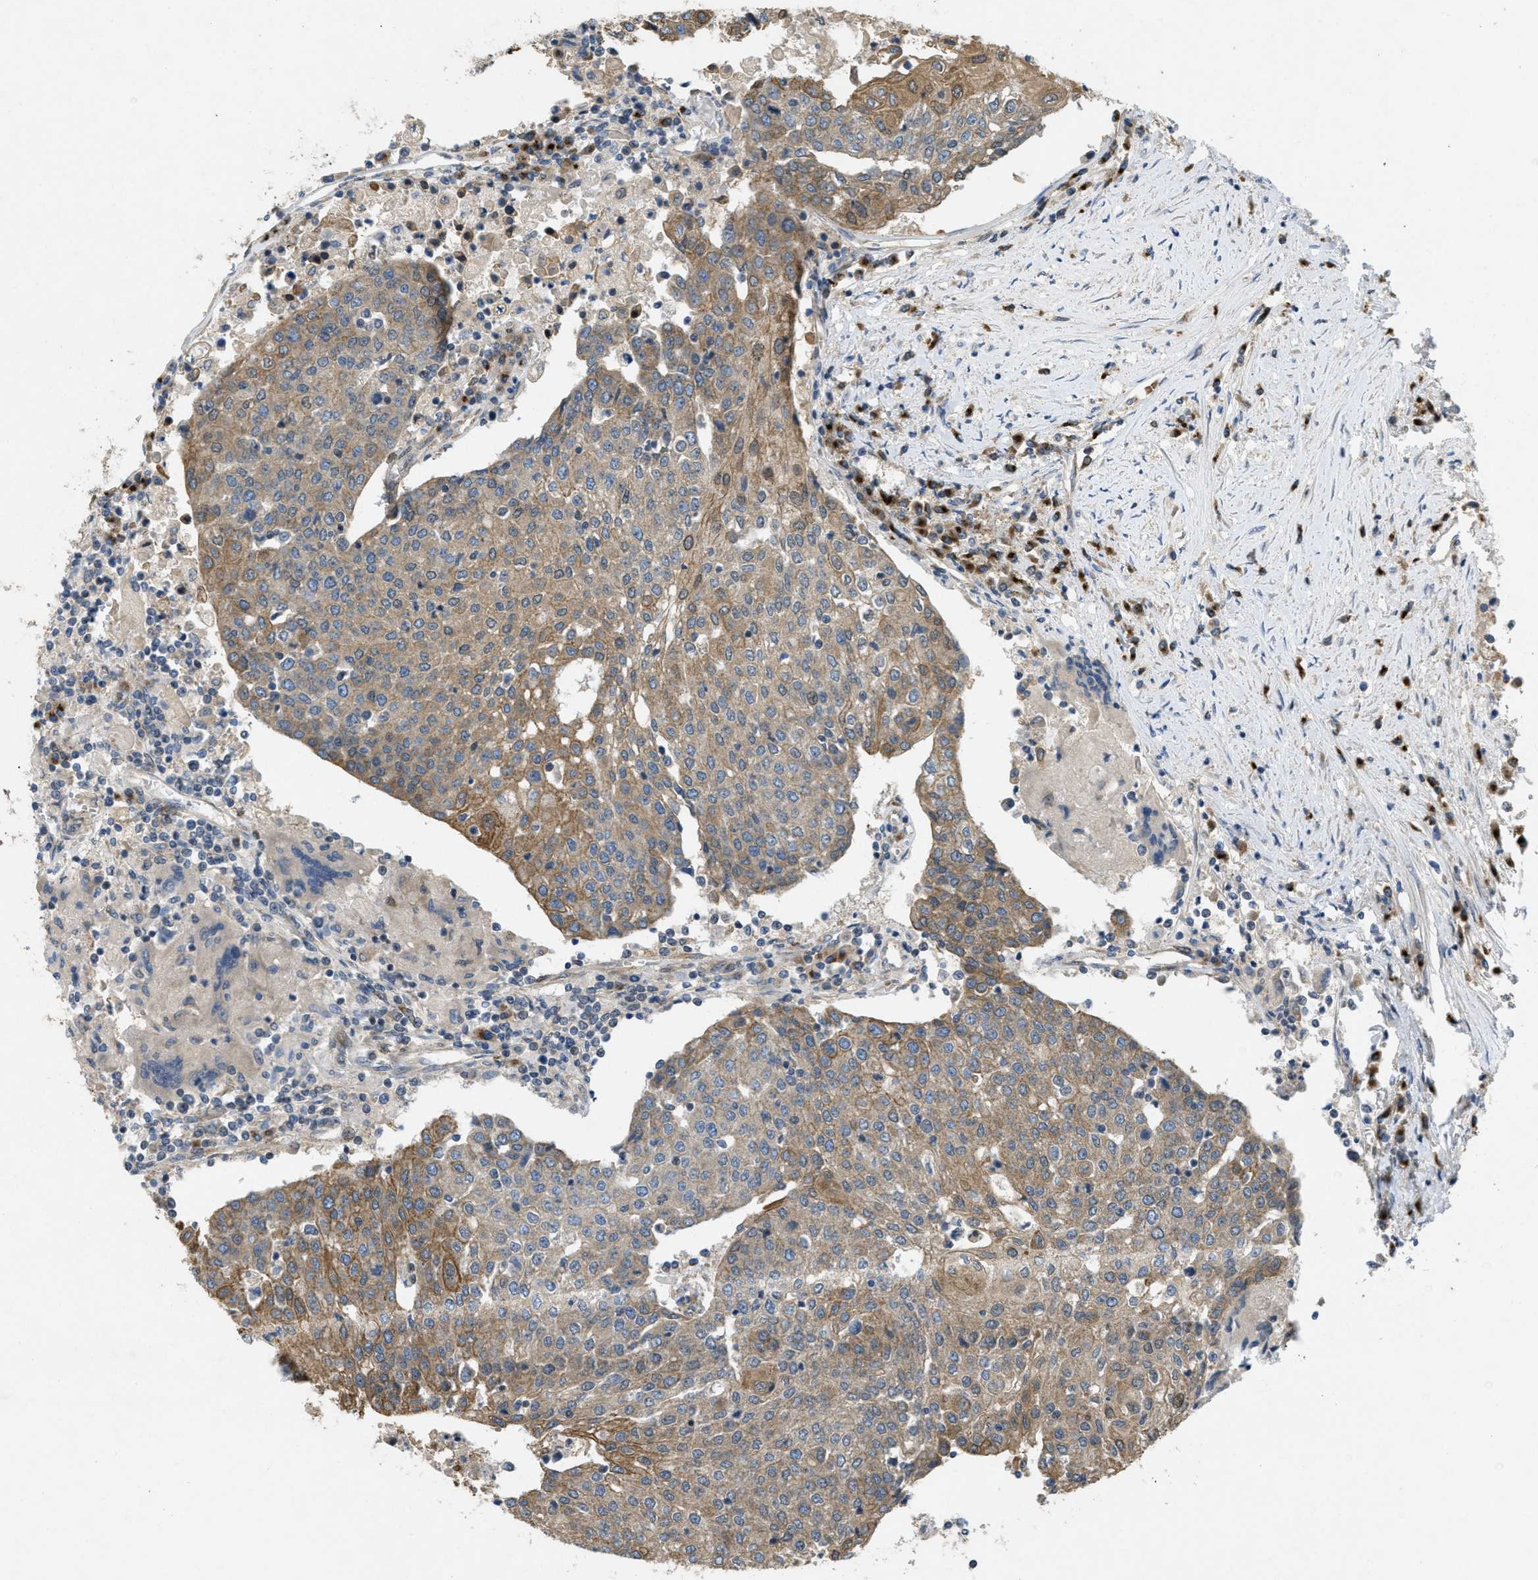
{"staining": {"intensity": "moderate", "quantity": ">75%", "location": "cytoplasmic/membranous"}, "tissue": "urothelial cancer", "cell_type": "Tumor cells", "image_type": "cancer", "snomed": [{"axis": "morphology", "description": "Urothelial carcinoma, High grade"}, {"axis": "topography", "description": "Urinary bladder"}], "caption": "The image exhibits a brown stain indicating the presence of a protein in the cytoplasmic/membranous of tumor cells in high-grade urothelial carcinoma.", "gene": "IFNLR1", "patient": {"sex": "female", "age": 85}}